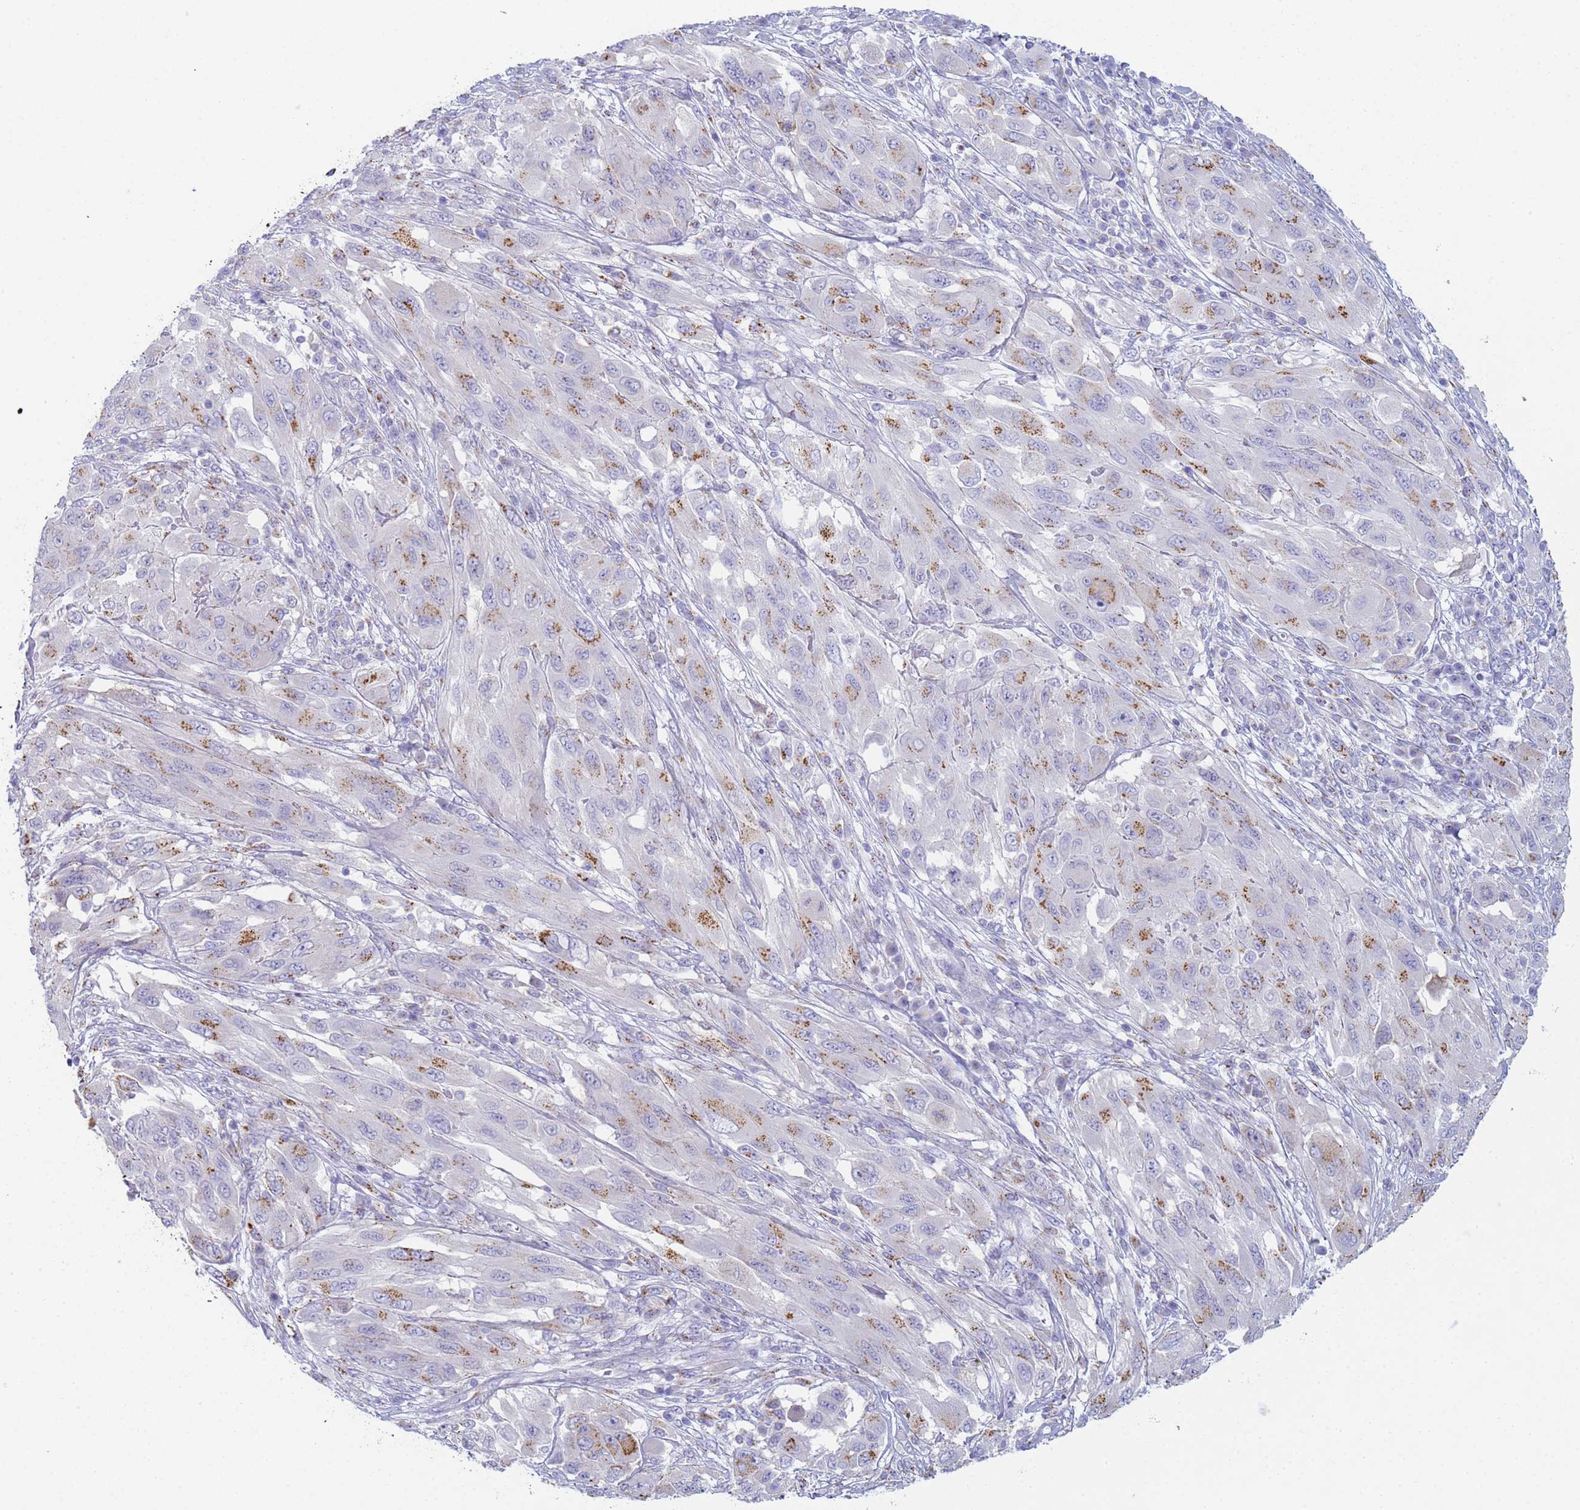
{"staining": {"intensity": "moderate", "quantity": "25%-75%", "location": "cytoplasmic/membranous"}, "tissue": "melanoma", "cell_type": "Tumor cells", "image_type": "cancer", "snomed": [{"axis": "morphology", "description": "Malignant melanoma, NOS"}, {"axis": "topography", "description": "Skin"}], "caption": "Moderate cytoplasmic/membranous positivity is appreciated in approximately 25%-75% of tumor cells in melanoma.", "gene": "CR1", "patient": {"sex": "female", "age": 91}}